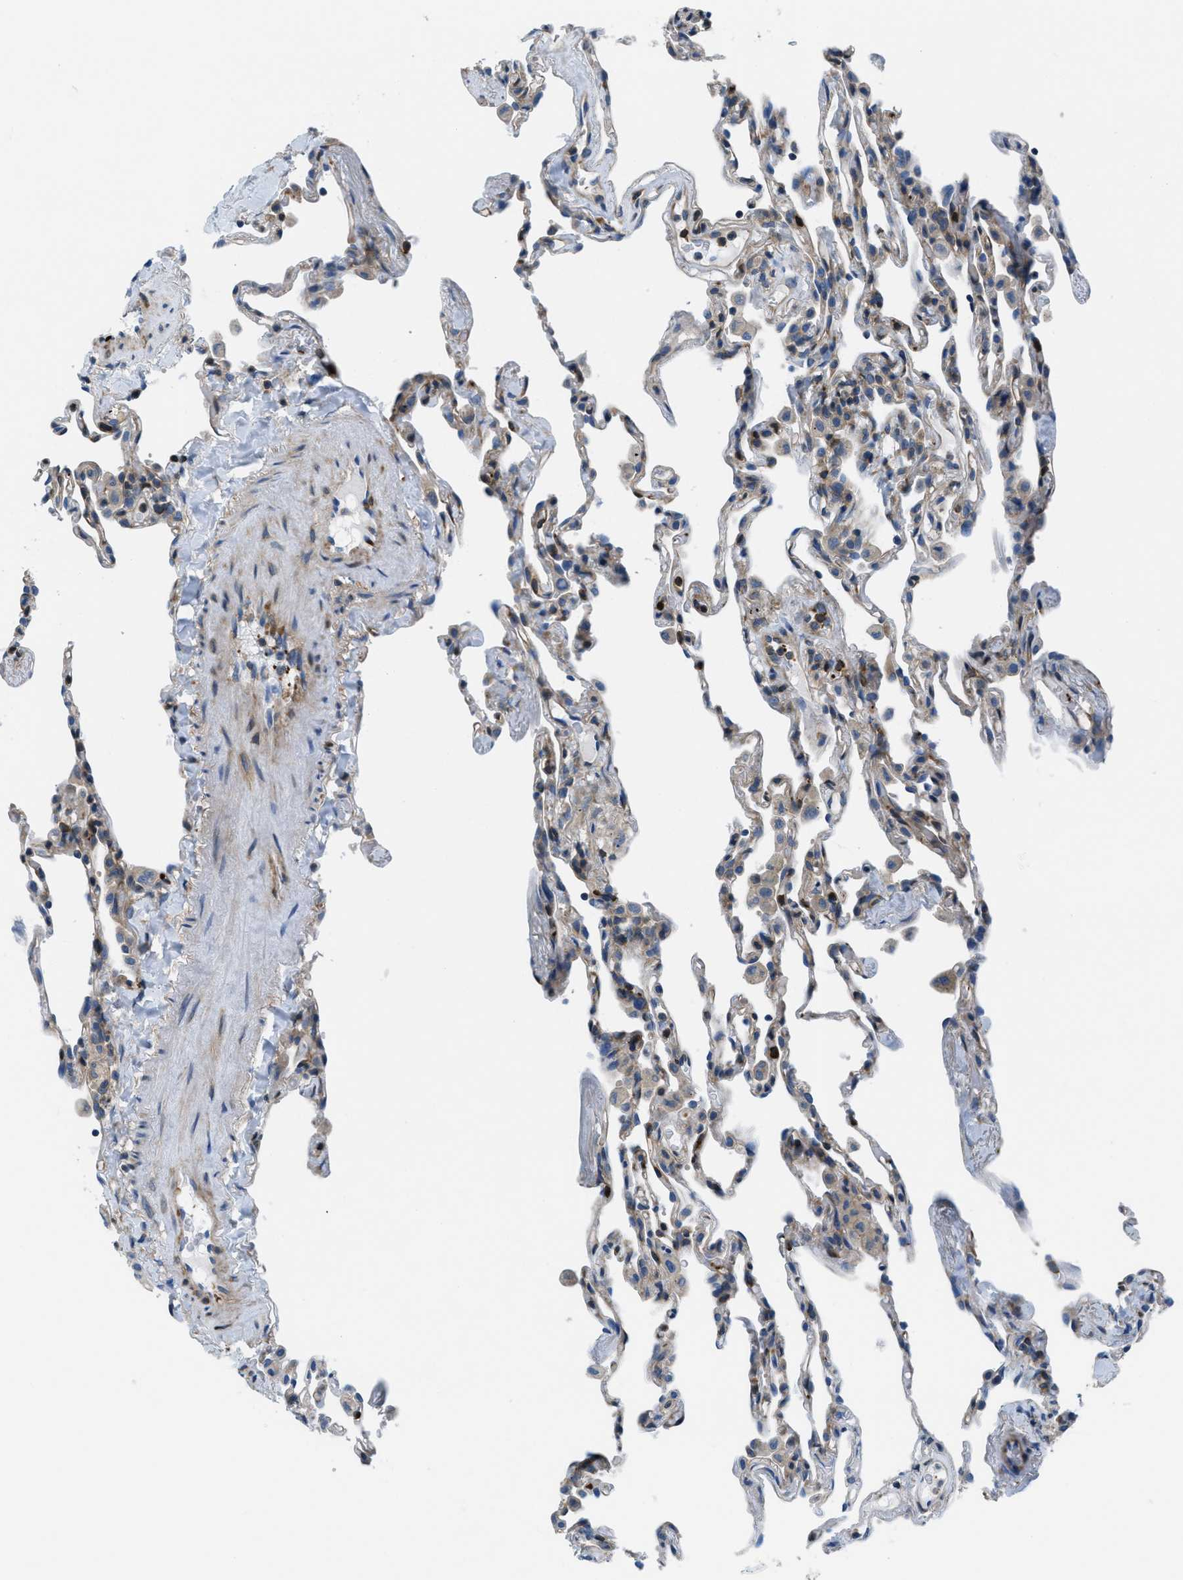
{"staining": {"intensity": "weak", "quantity": "<25%", "location": "cytoplasmic/membranous"}, "tissue": "lung", "cell_type": "Alveolar cells", "image_type": "normal", "snomed": [{"axis": "morphology", "description": "Normal tissue, NOS"}, {"axis": "topography", "description": "Lung"}], "caption": "IHC photomicrograph of benign human lung stained for a protein (brown), which shows no staining in alveolar cells.", "gene": "MAPRE2", "patient": {"sex": "male", "age": 59}}